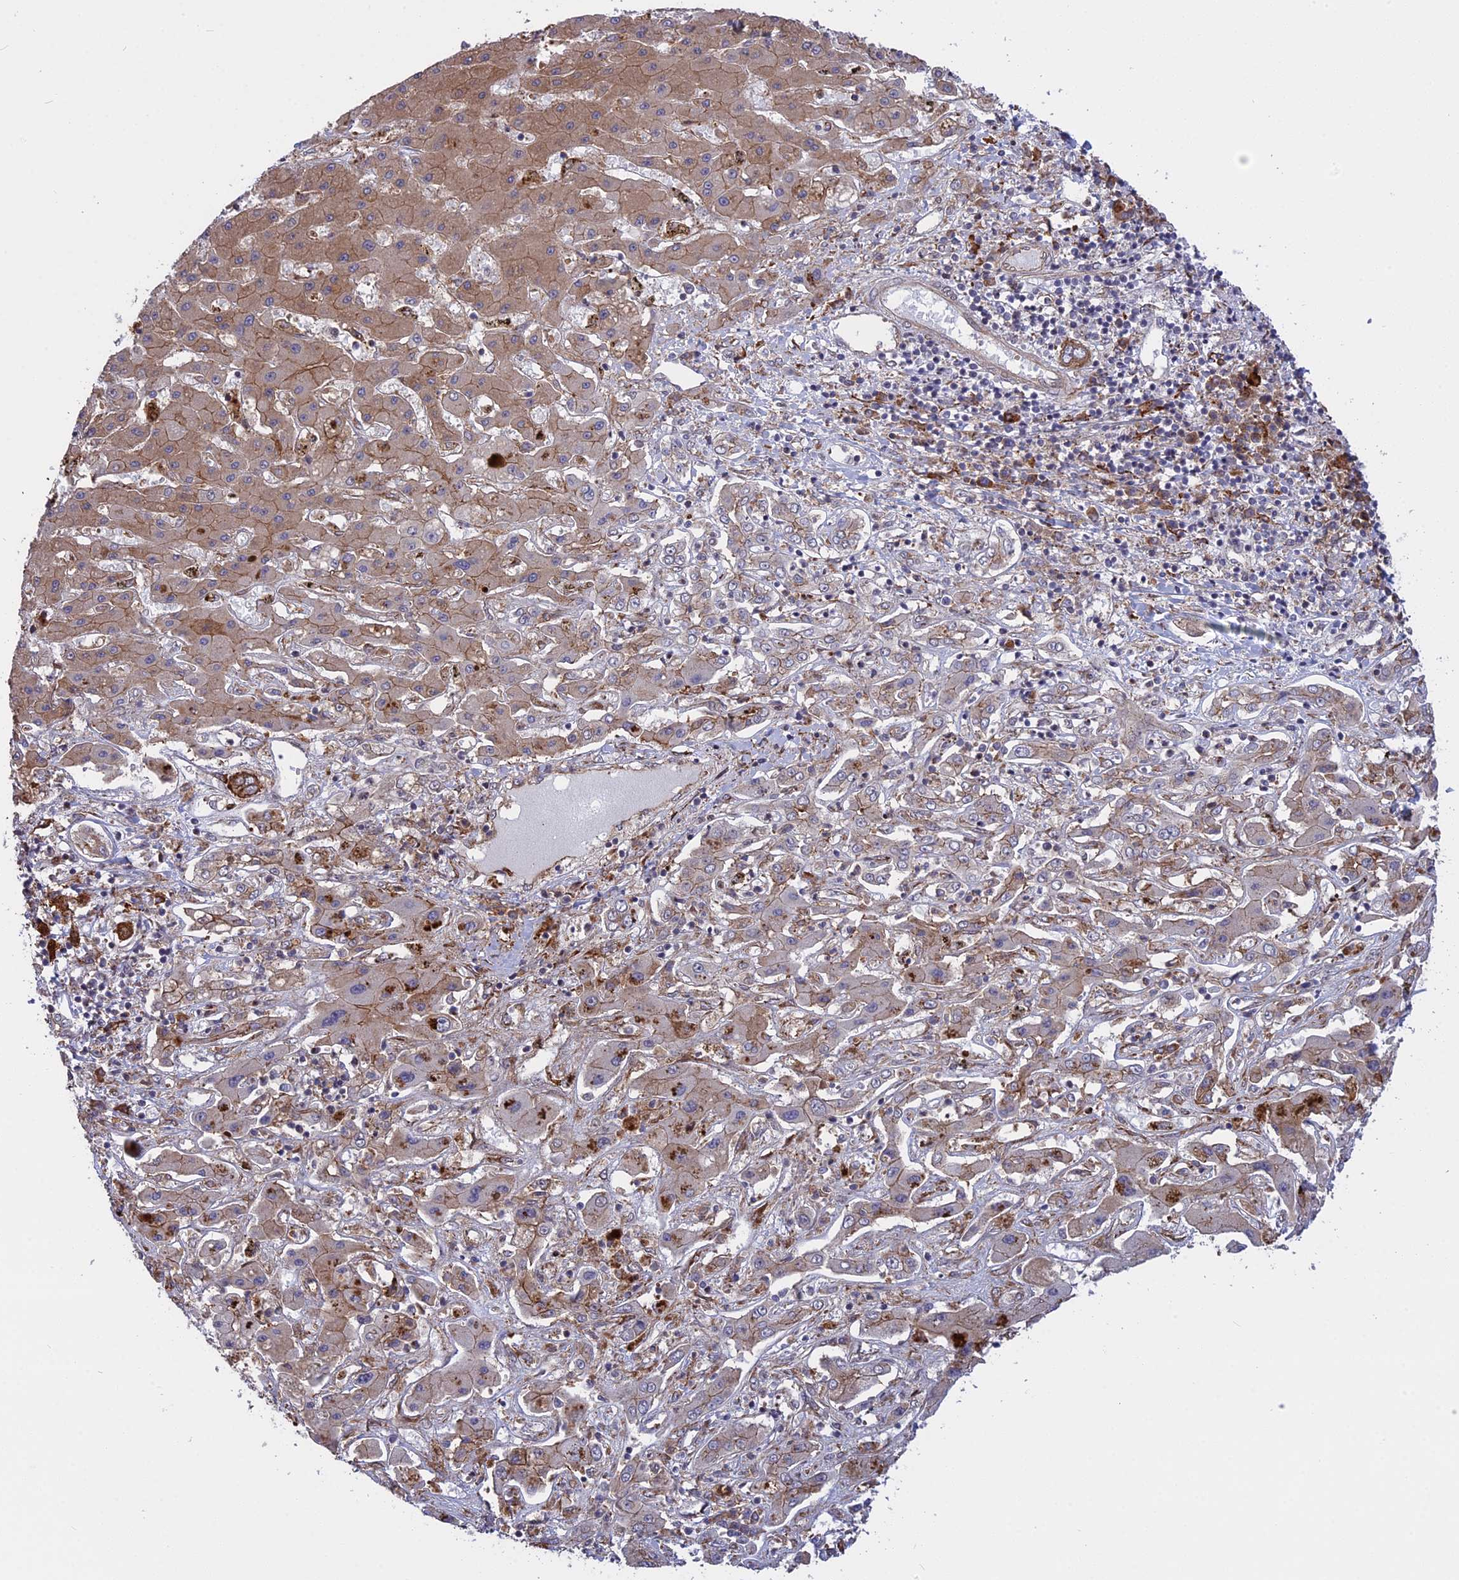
{"staining": {"intensity": "moderate", "quantity": "25%-75%", "location": "cytoplasmic/membranous"}, "tissue": "liver cancer", "cell_type": "Tumor cells", "image_type": "cancer", "snomed": [{"axis": "morphology", "description": "Cholangiocarcinoma"}, {"axis": "topography", "description": "Liver"}], "caption": "Protein analysis of cholangiocarcinoma (liver) tissue demonstrates moderate cytoplasmic/membranous expression in about 25%-75% of tumor cells.", "gene": "DDX60L", "patient": {"sex": "male", "age": 67}}